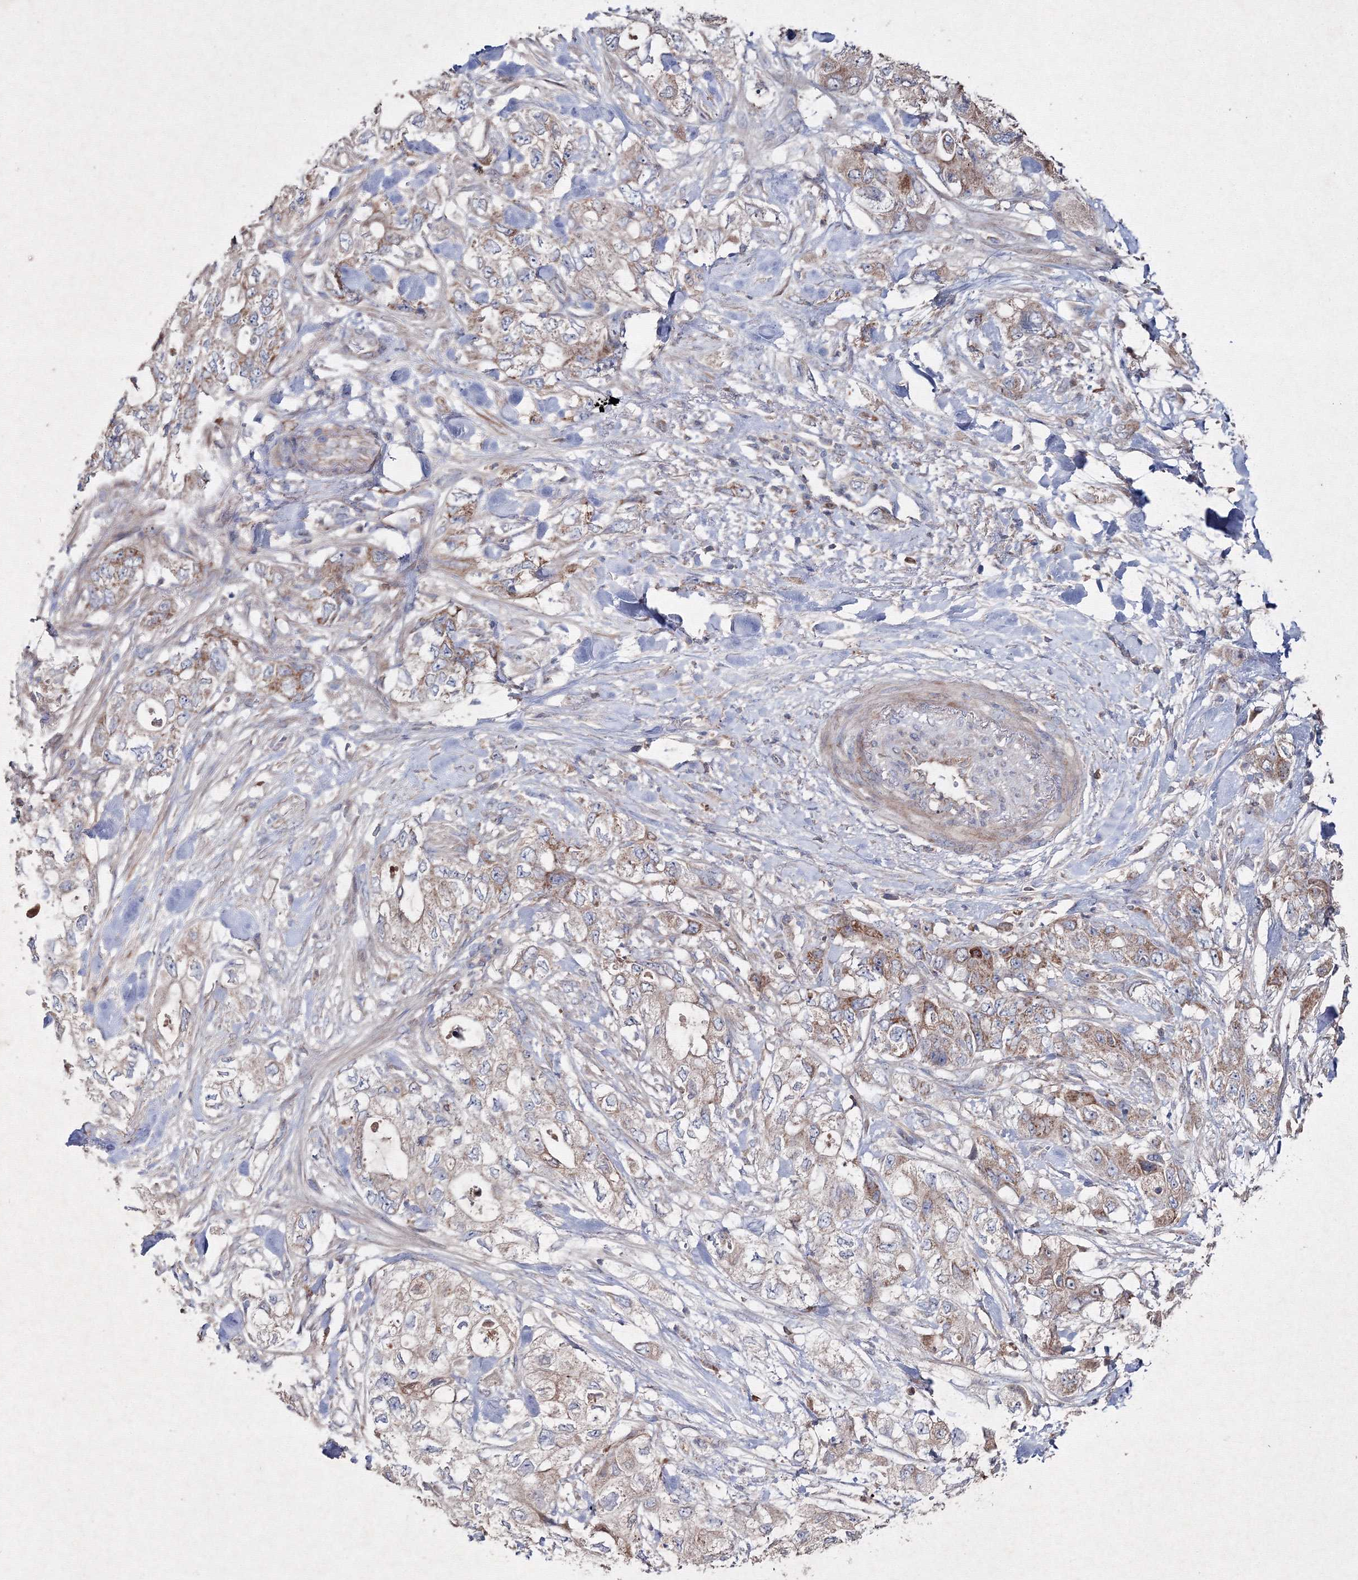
{"staining": {"intensity": "moderate", "quantity": "<25%", "location": "cytoplasmic/membranous"}, "tissue": "pancreatic cancer", "cell_type": "Tumor cells", "image_type": "cancer", "snomed": [{"axis": "morphology", "description": "Adenocarcinoma, NOS"}, {"axis": "topography", "description": "Pancreas"}], "caption": "Moderate cytoplasmic/membranous protein expression is appreciated in about <25% of tumor cells in pancreatic adenocarcinoma. The staining is performed using DAB brown chromogen to label protein expression. The nuclei are counter-stained blue using hematoxylin.", "gene": "GFM1", "patient": {"sex": "female", "age": 73}}